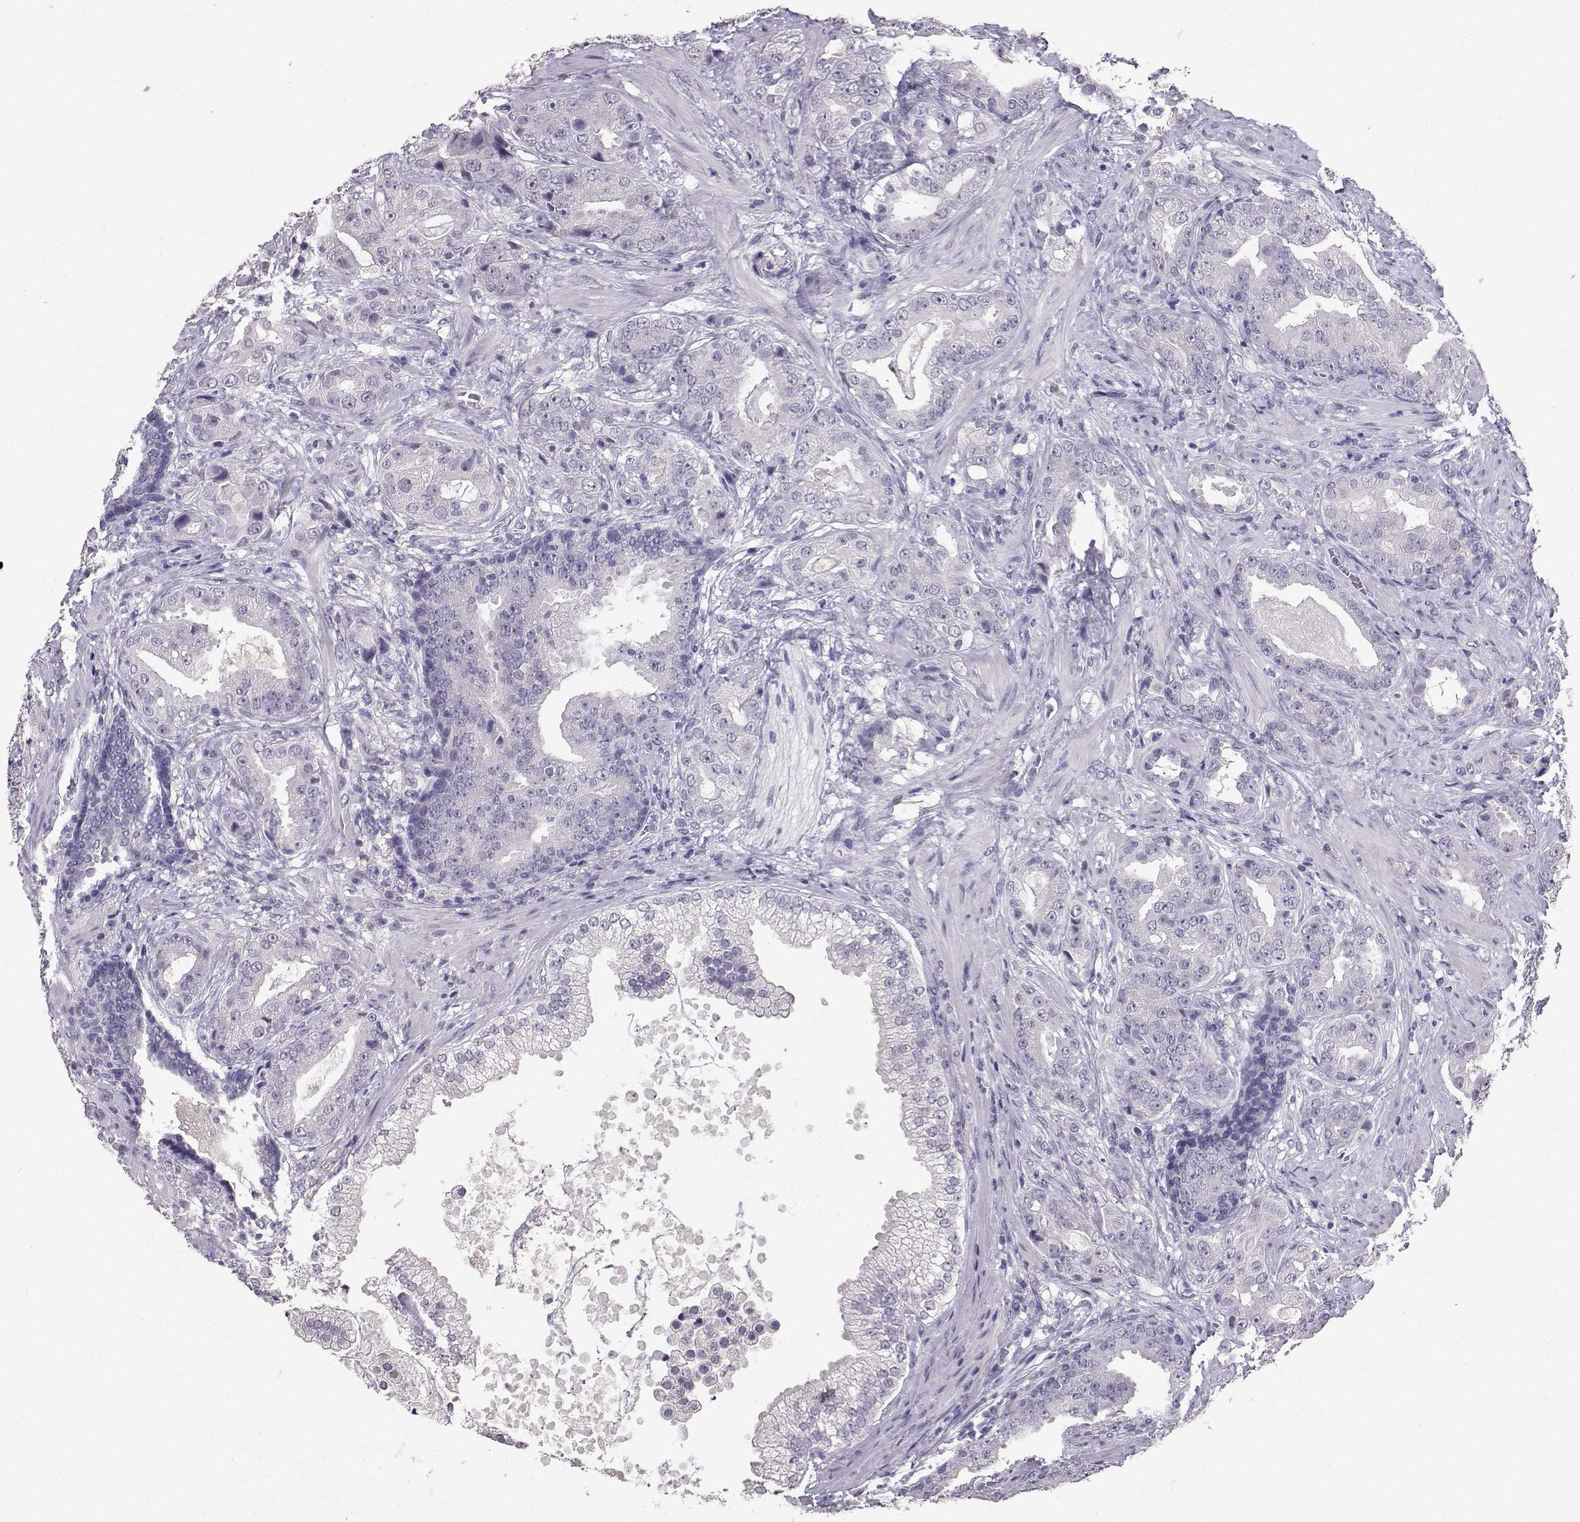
{"staining": {"intensity": "negative", "quantity": "none", "location": "none"}, "tissue": "prostate cancer", "cell_type": "Tumor cells", "image_type": "cancer", "snomed": [{"axis": "morphology", "description": "Adenocarcinoma, NOS"}, {"axis": "topography", "description": "Prostate"}], "caption": "An image of human adenocarcinoma (prostate) is negative for staining in tumor cells.", "gene": "SPAG11B", "patient": {"sex": "male", "age": 57}}